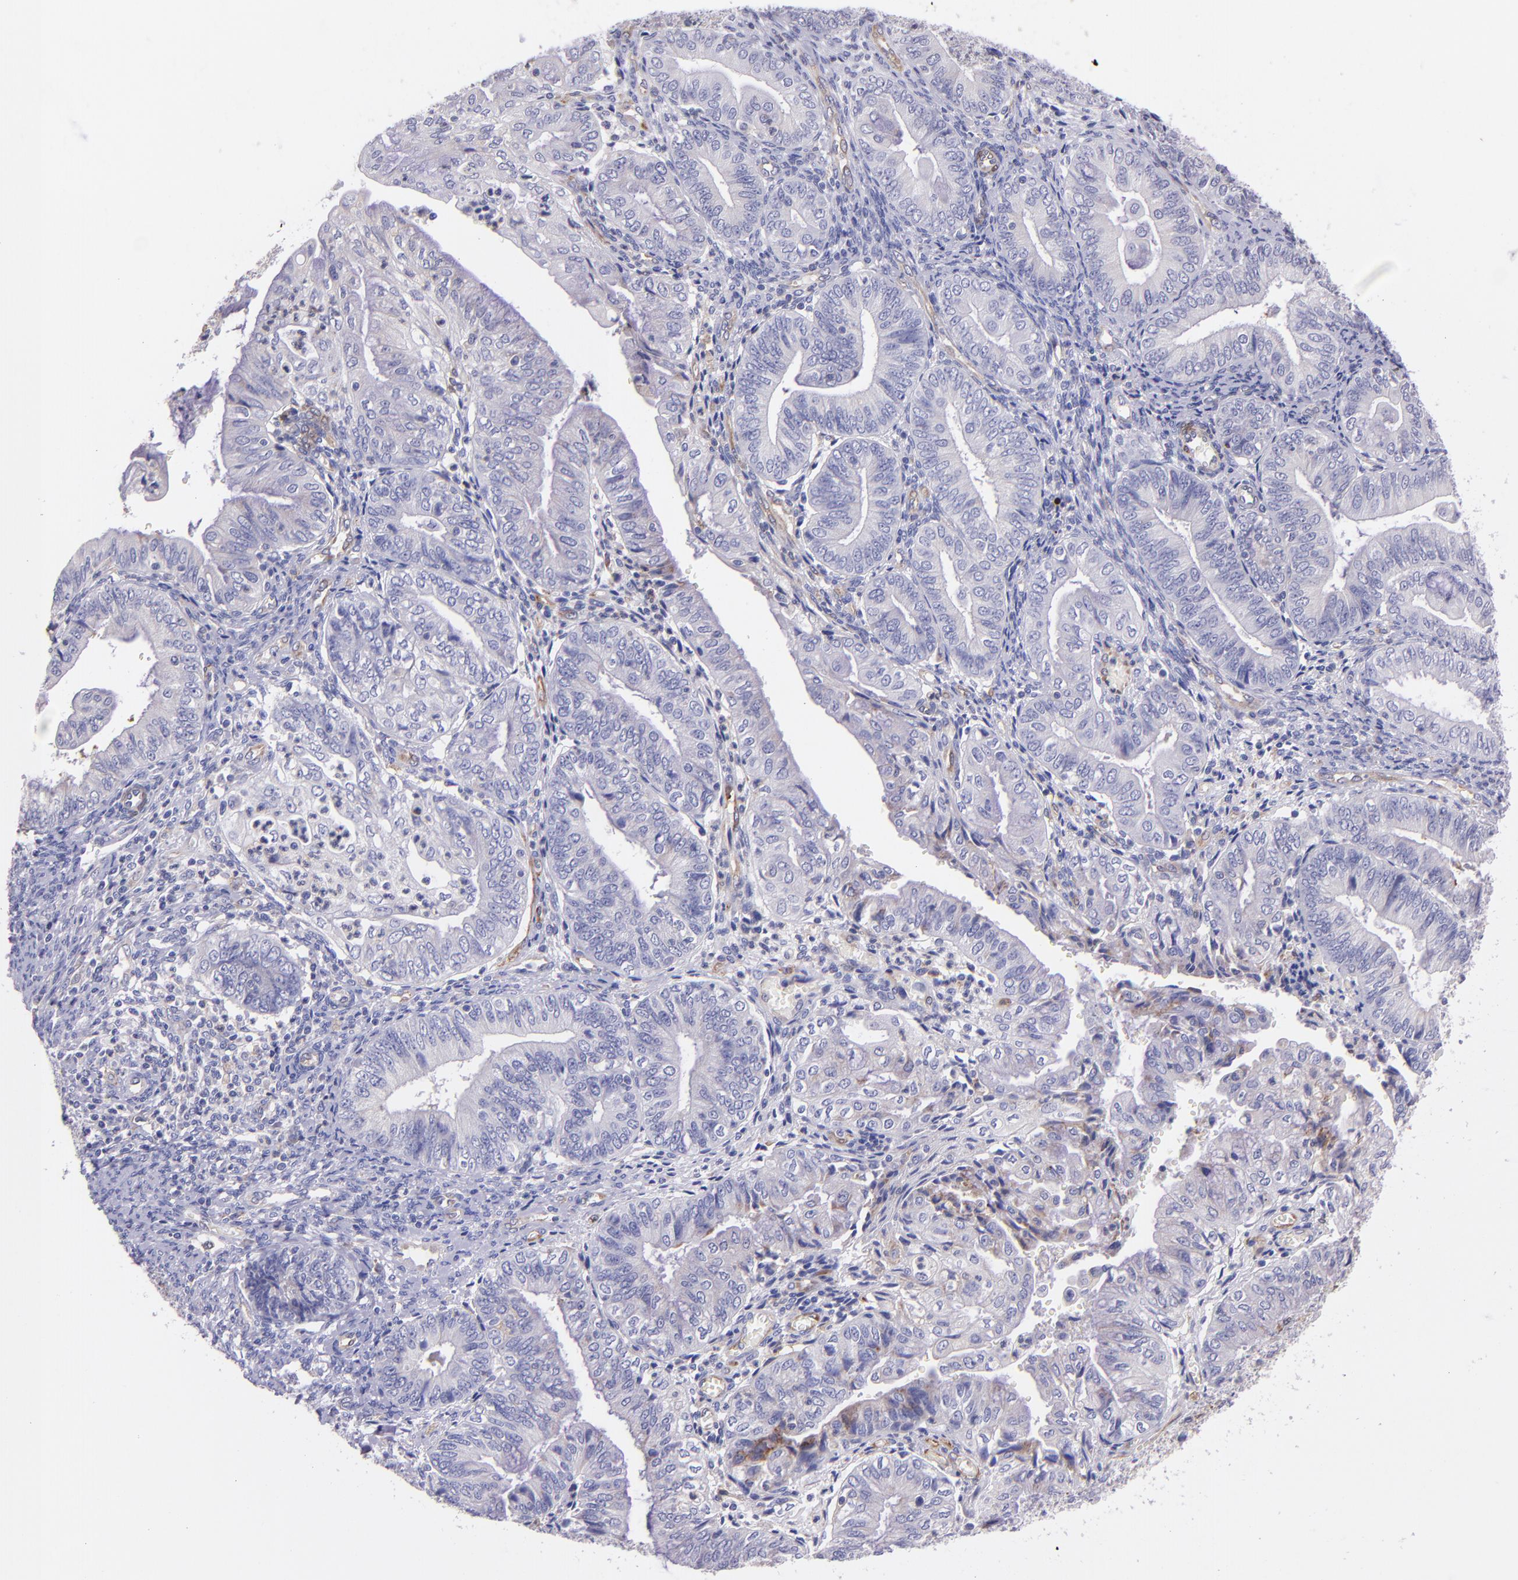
{"staining": {"intensity": "weak", "quantity": "<25%", "location": "cytoplasmic/membranous"}, "tissue": "endometrial cancer", "cell_type": "Tumor cells", "image_type": "cancer", "snomed": [{"axis": "morphology", "description": "Adenocarcinoma, NOS"}, {"axis": "topography", "description": "Endometrium"}], "caption": "Immunohistochemistry photomicrograph of endometrial cancer stained for a protein (brown), which displays no positivity in tumor cells.", "gene": "RET", "patient": {"sex": "female", "age": 55}}